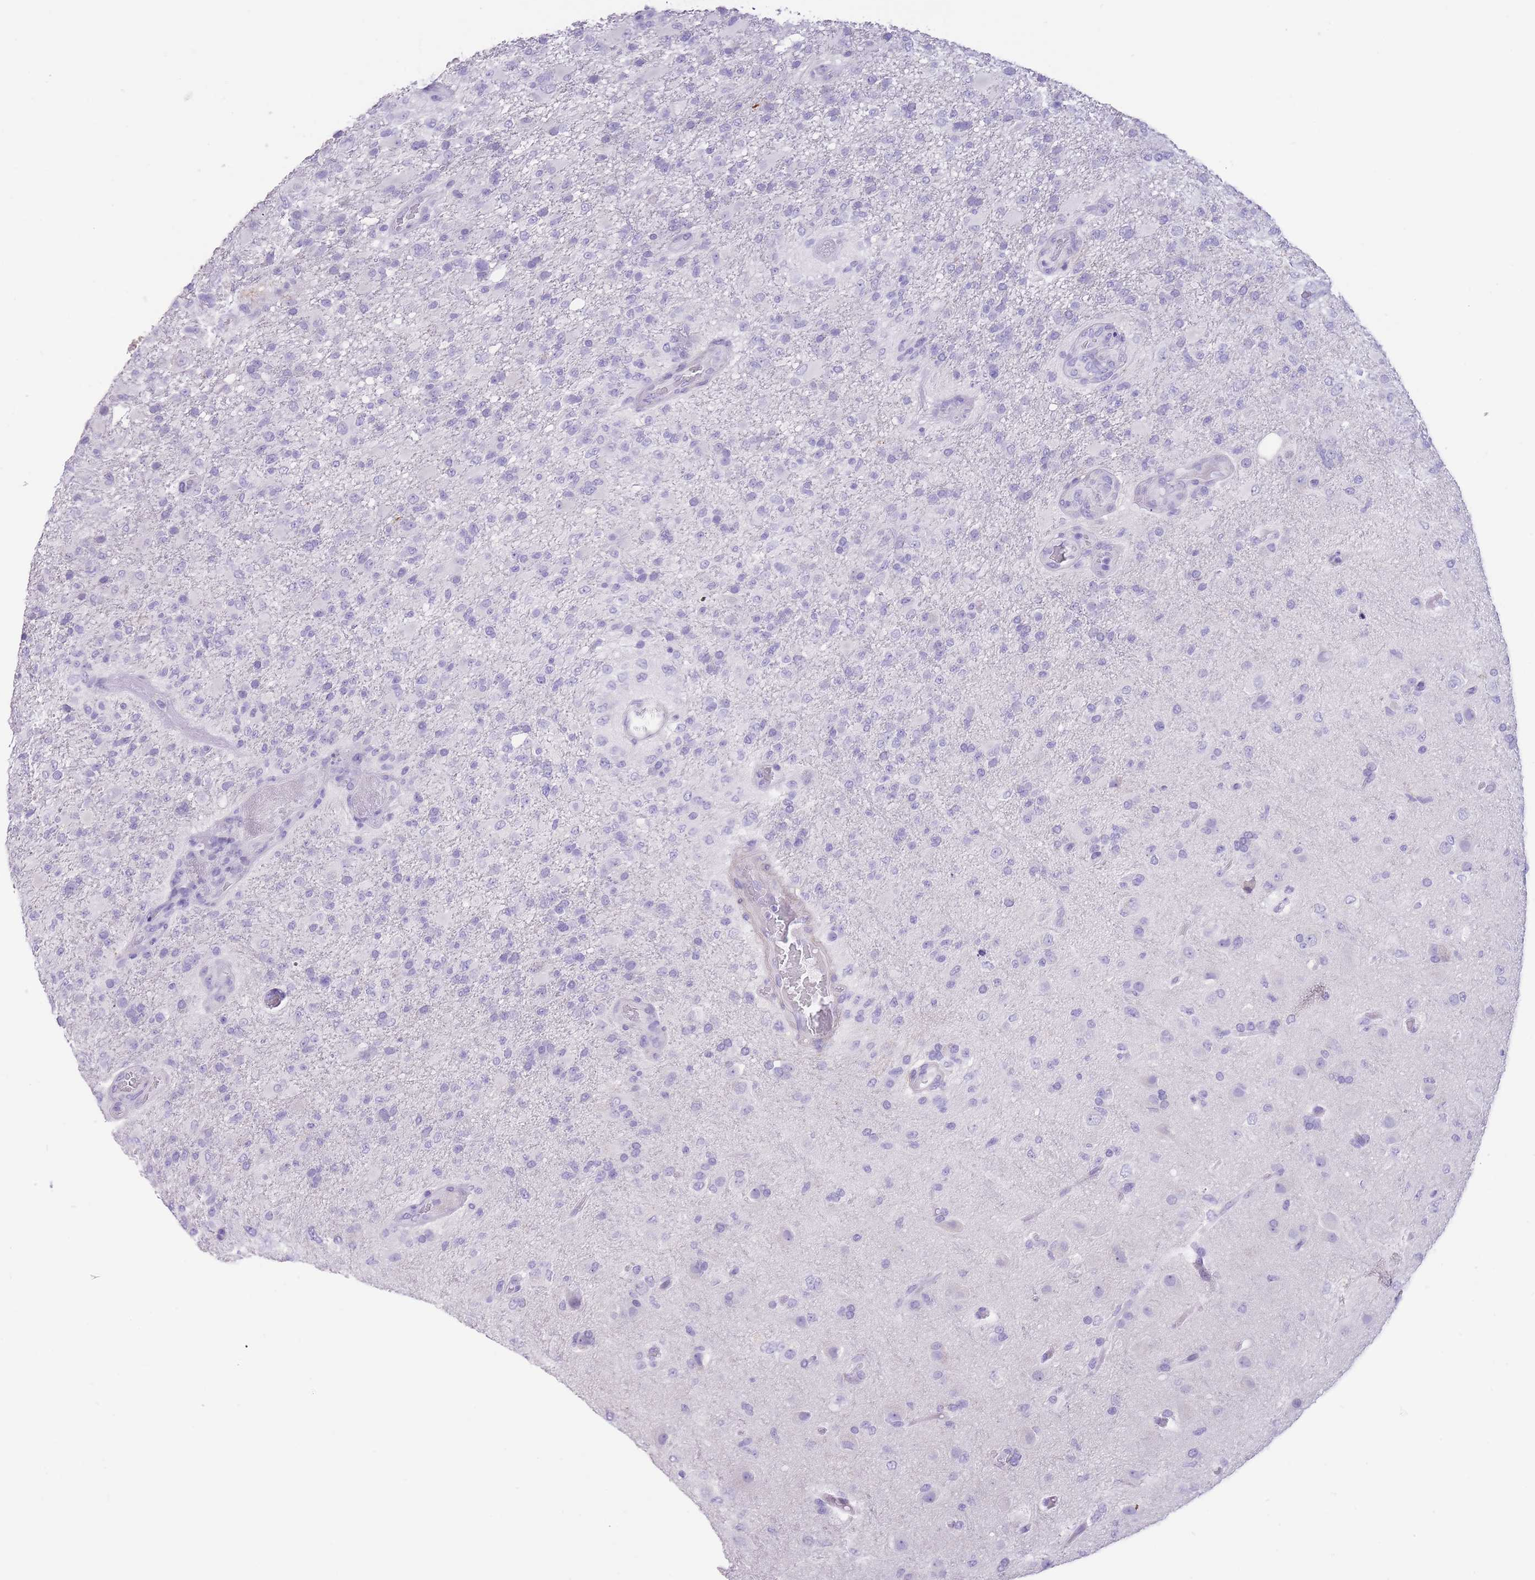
{"staining": {"intensity": "negative", "quantity": "none", "location": "none"}, "tissue": "glioma", "cell_type": "Tumor cells", "image_type": "cancer", "snomed": [{"axis": "morphology", "description": "Glioma, malignant, High grade"}, {"axis": "topography", "description": "Brain"}], "caption": "Immunohistochemical staining of human high-grade glioma (malignant) exhibits no significant staining in tumor cells.", "gene": "RAI2", "patient": {"sex": "female", "age": 74}}